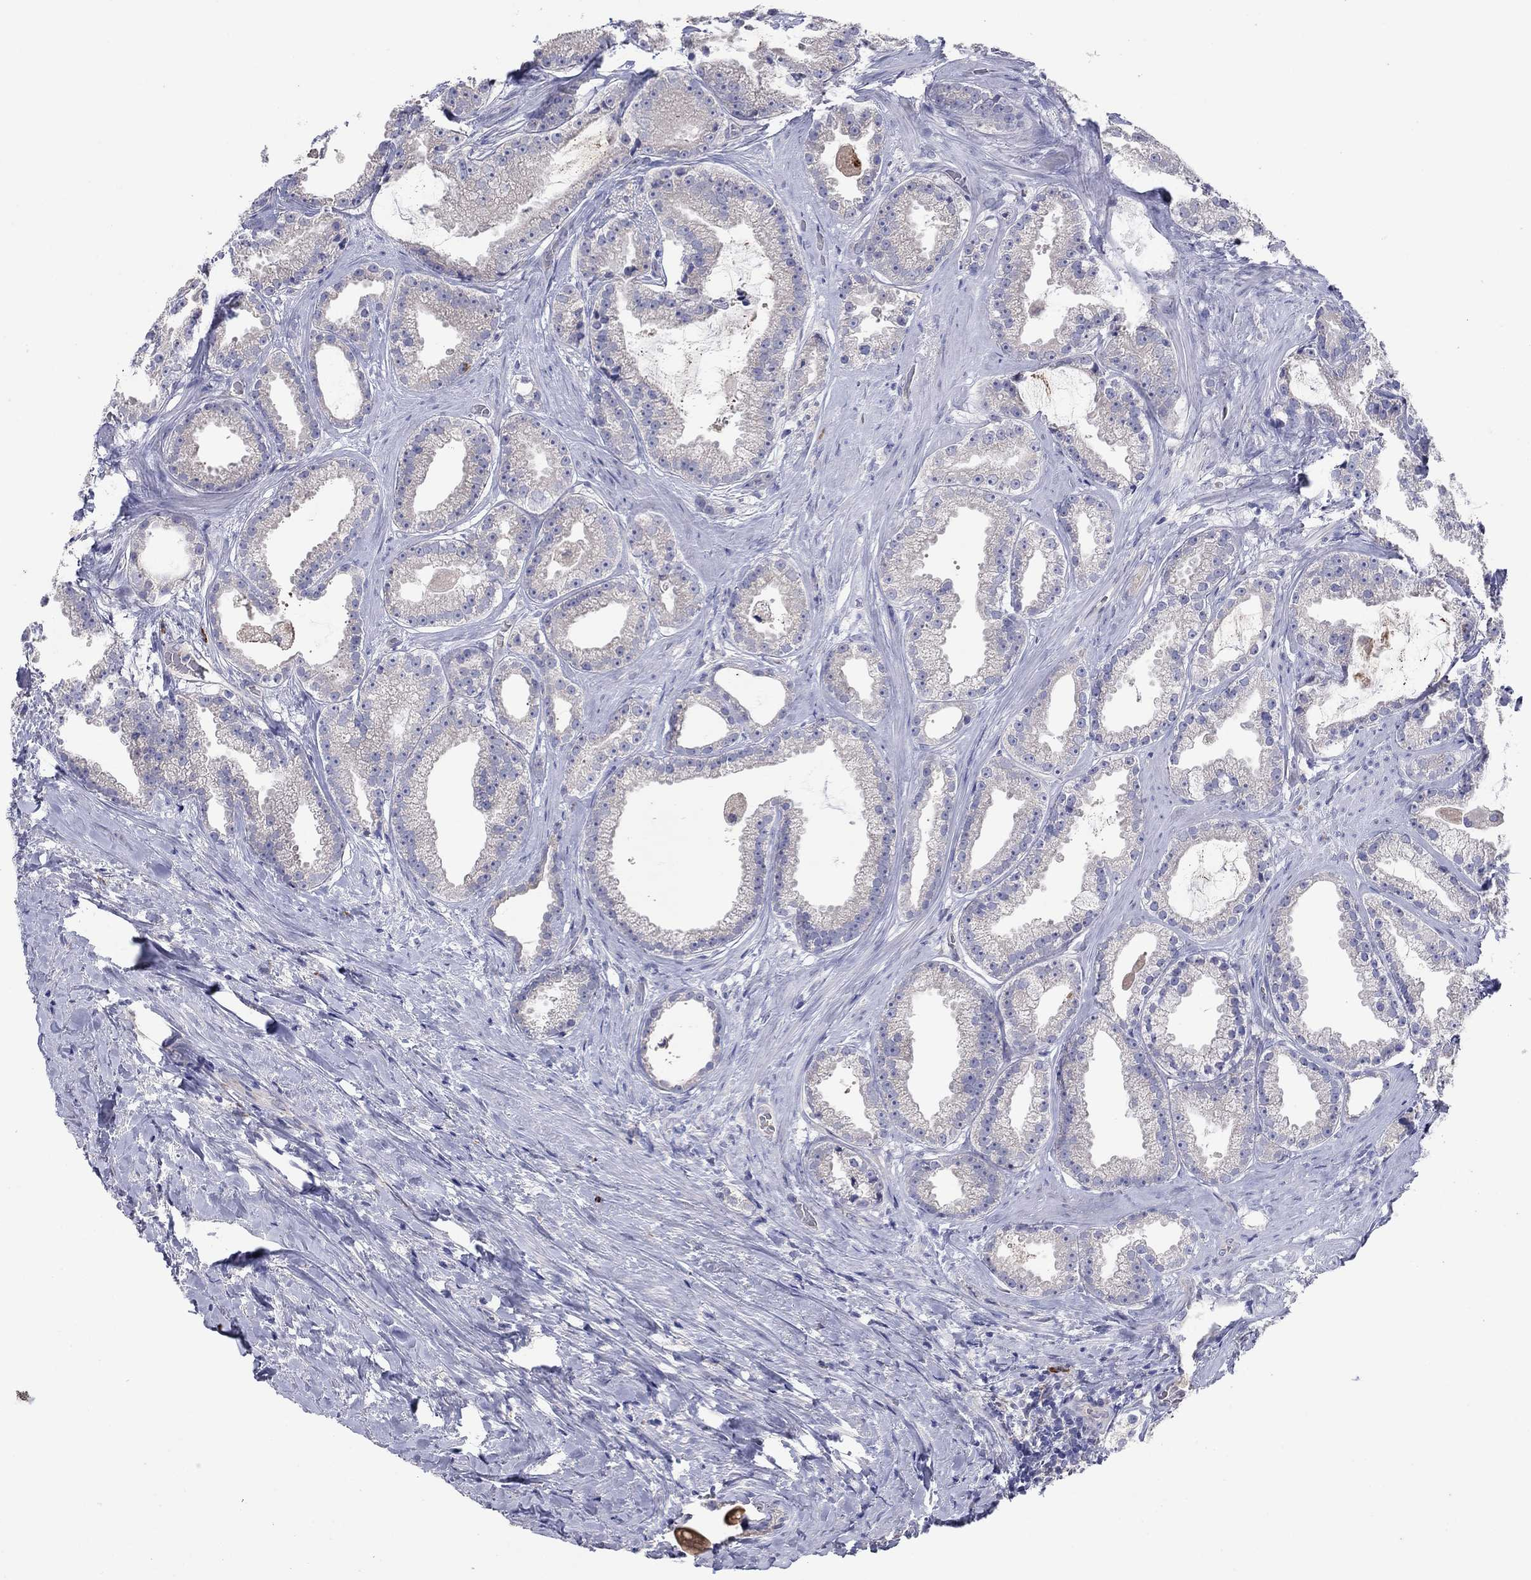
{"staining": {"intensity": "negative", "quantity": "none", "location": "none"}, "tissue": "prostate cancer", "cell_type": "Tumor cells", "image_type": "cancer", "snomed": [{"axis": "morphology", "description": "Adenocarcinoma, NOS"}, {"axis": "morphology", "description": "Adenocarcinoma, High grade"}, {"axis": "topography", "description": "Prostate"}], "caption": "There is no significant expression in tumor cells of prostate adenocarcinoma (high-grade). (Stains: DAB (3,3'-diaminobenzidine) IHC with hematoxylin counter stain, Microscopy: brightfield microscopy at high magnification).", "gene": "PLCL2", "patient": {"sex": "male", "age": 64}}